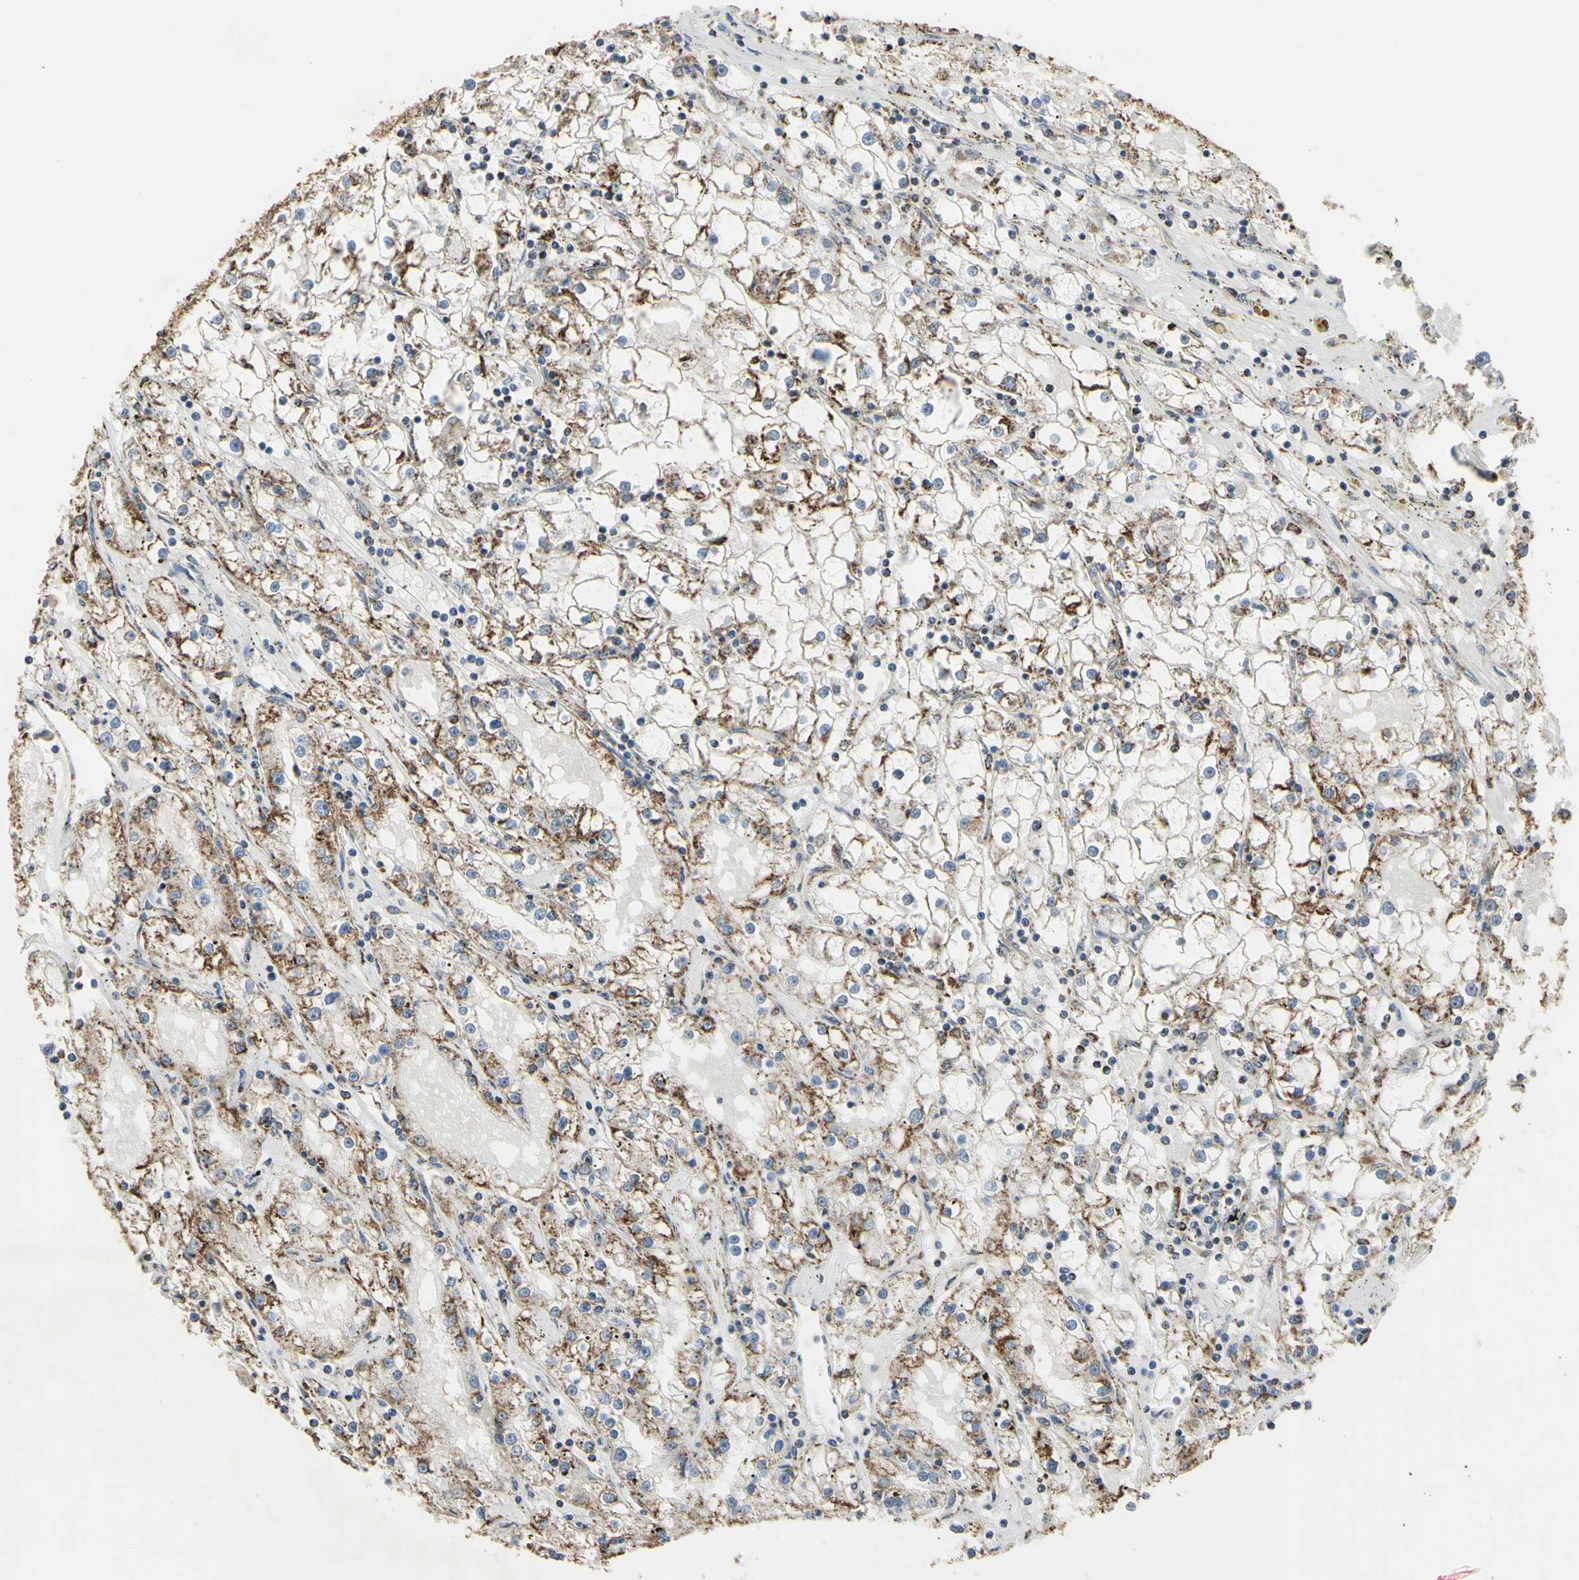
{"staining": {"intensity": "moderate", "quantity": "25%-75%", "location": "cytoplasmic/membranous"}, "tissue": "renal cancer", "cell_type": "Tumor cells", "image_type": "cancer", "snomed": [{"axis": "morphology", "description": "Adenocarcinoma, NOS"}, {"axis": "topography", "description": "Kidney"}], "caption": "Immunohistochemistry image of adenocarcinoma (renal) stained for a protein (brown), which displays medium levels of moderate cytoplasmic/membranous positivity in approximately 25%-75% of tumor cells.", "gene": "CMKLR2", "patient": {"sex": "male", "age": 56}}